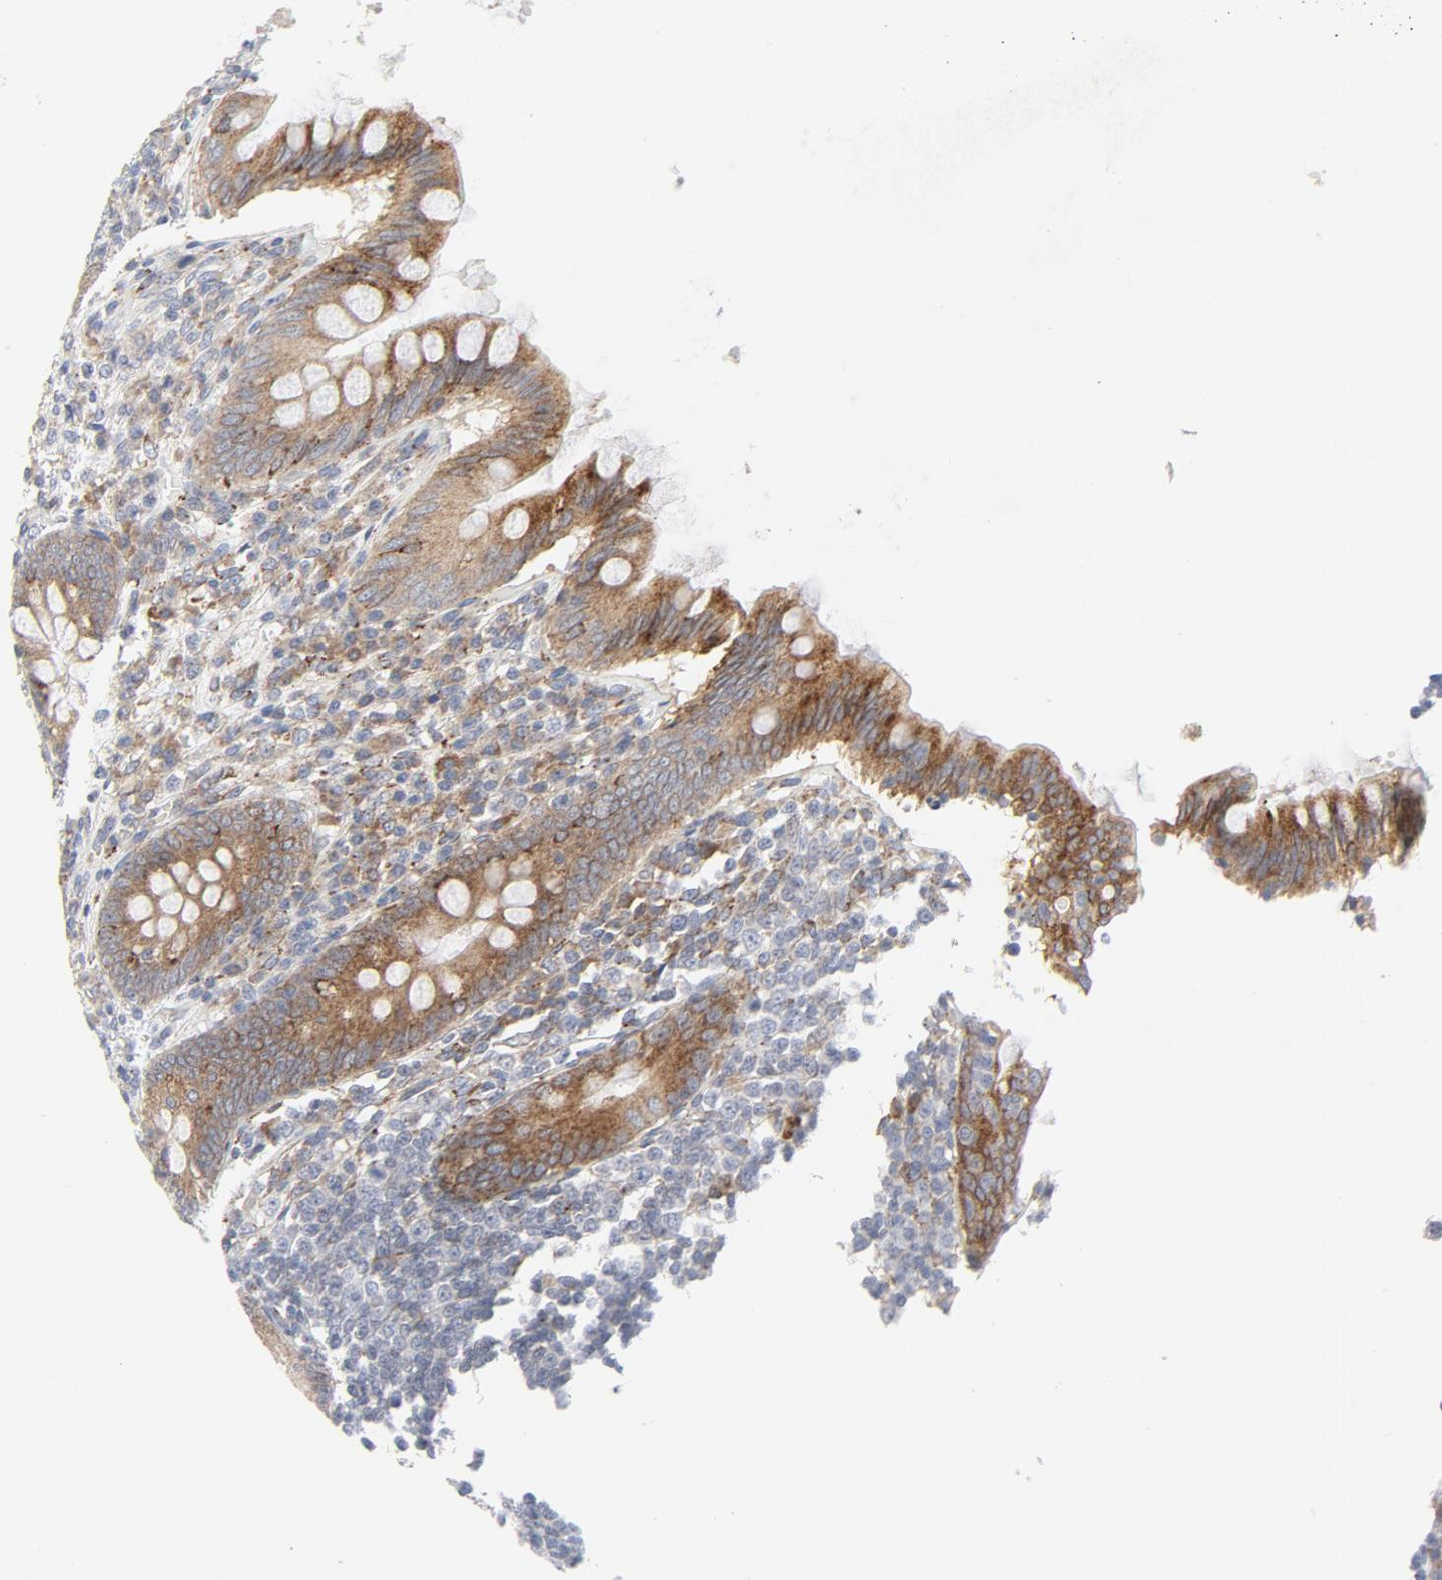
{"staining": {"intensity": "moderate", "quantity": ">75%", "location": "cytoplasmic/membranous"}, "tissue": "appendix", "cell_type": "Glandular cells", "image_type": "normal", "snomed": [{"axis": "morphology", "description": "Normal tissue, NOS"}, {"axis": "topography", "description": "Appendix"}], "caption": "Immunohistochemistry of unremarkable human appendix exhibits medium levels of moderate cytoplasmic/membranous staining in approximately >75% of glandular cells.", "gene": "LRP6", "patient": {"sex": "female", "age": 66}}